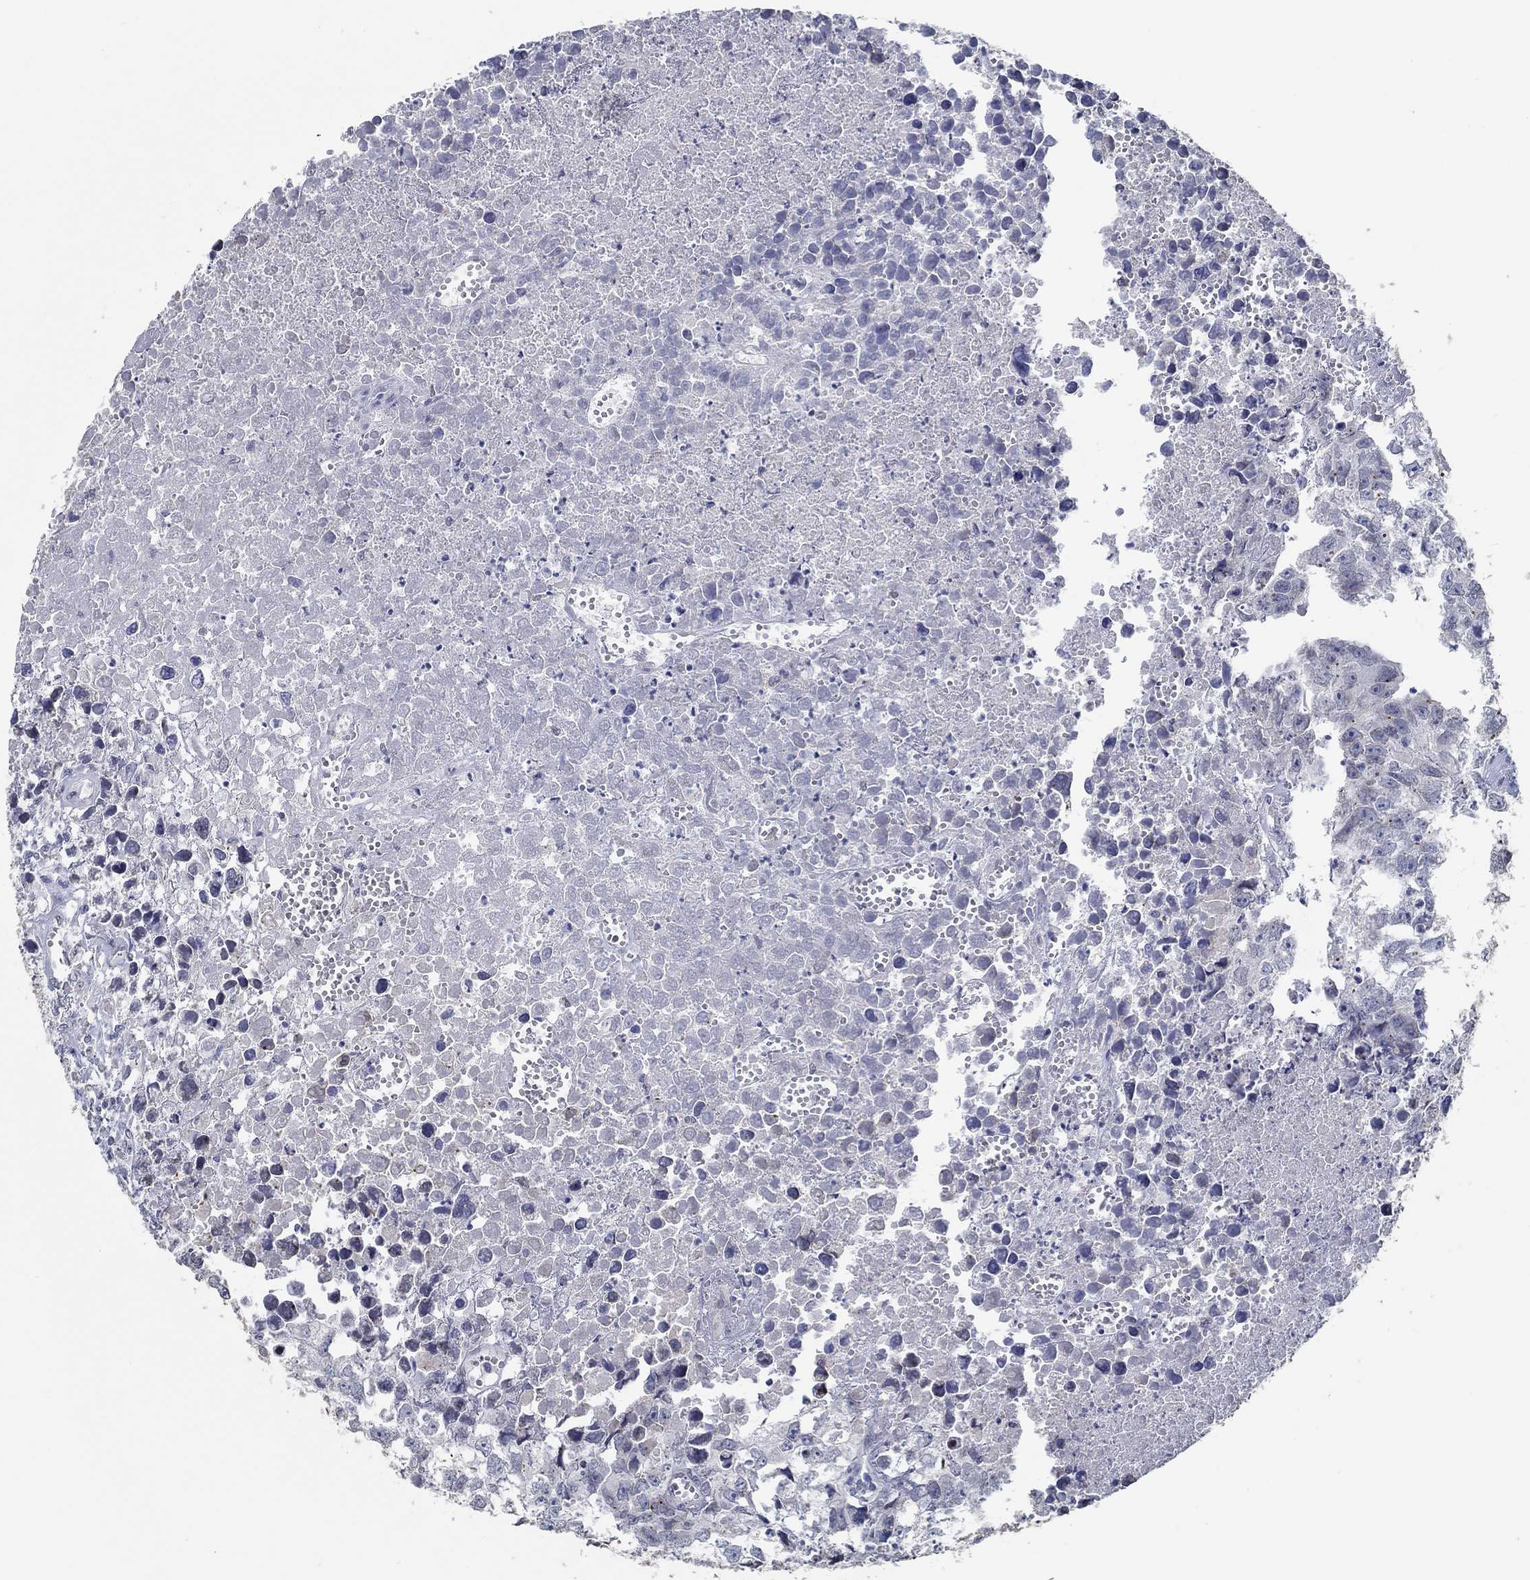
{"staining": {"intensity": "negative", "quantity": "none", "location": "none"}, "tissue": "testis cancer", "cell_type": "Tumor cells", "image_type": "cancer", "snomed": [{"axis": "morphology", "description": "Carcinoma, Embryonal, NOS"}, {"axis": "morphology", "description": "Teratoma, malignant, NOS"}, {"axis": "topography", "description": "Testis"}], "caption": "A high-resolution micrograph shows immunohistochemistry (IHC) staining of testis embryonal carcinoma, which reveals no significant staining in tumor cells.", "gene": "NUP155", "patient": {"sex": "male", "age": 44}}